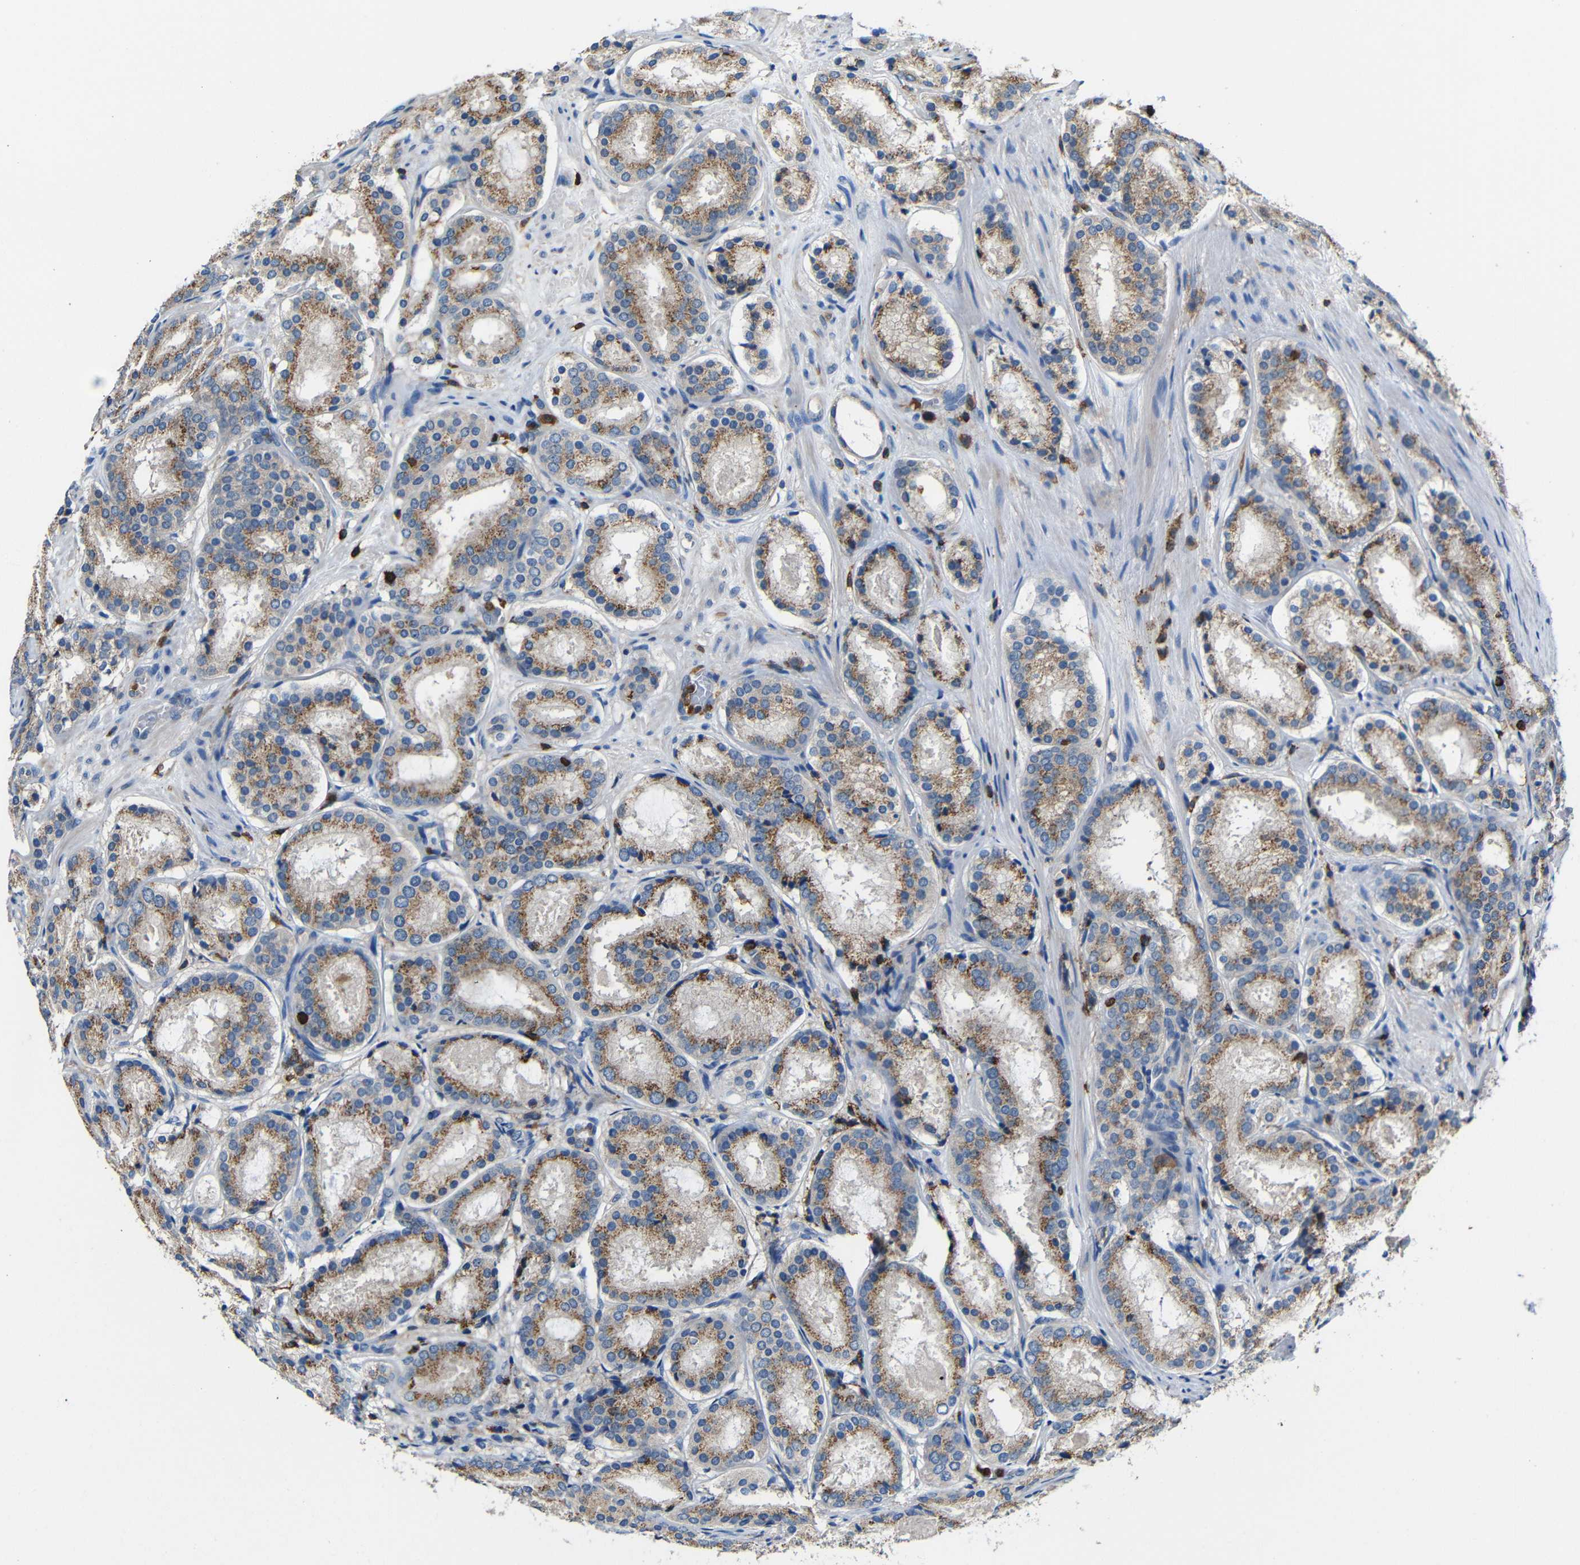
{"staining": {"intensity": "moderate", "quantity": ">75%", "location": "cytoplasmic/membranous"}, "tissue": "prostate cancer", "cell_type": "Tumor cells", "image_type": "cancer", "snomed": [{"axis": "morphology", "description": "Adenocarcinoma, Low grade"}, {"axis": "topography", "description": "Prostate"}], "caption": "Immunohistochemistry micrograph of human prostate cancer stained for a protein (brown), which shows medium levels of moderate cytoplasmic/membranous expression in about >75% of tumor cells.", "gene": "P2RY12", "patient": {"sex": "male", "age": 69}}